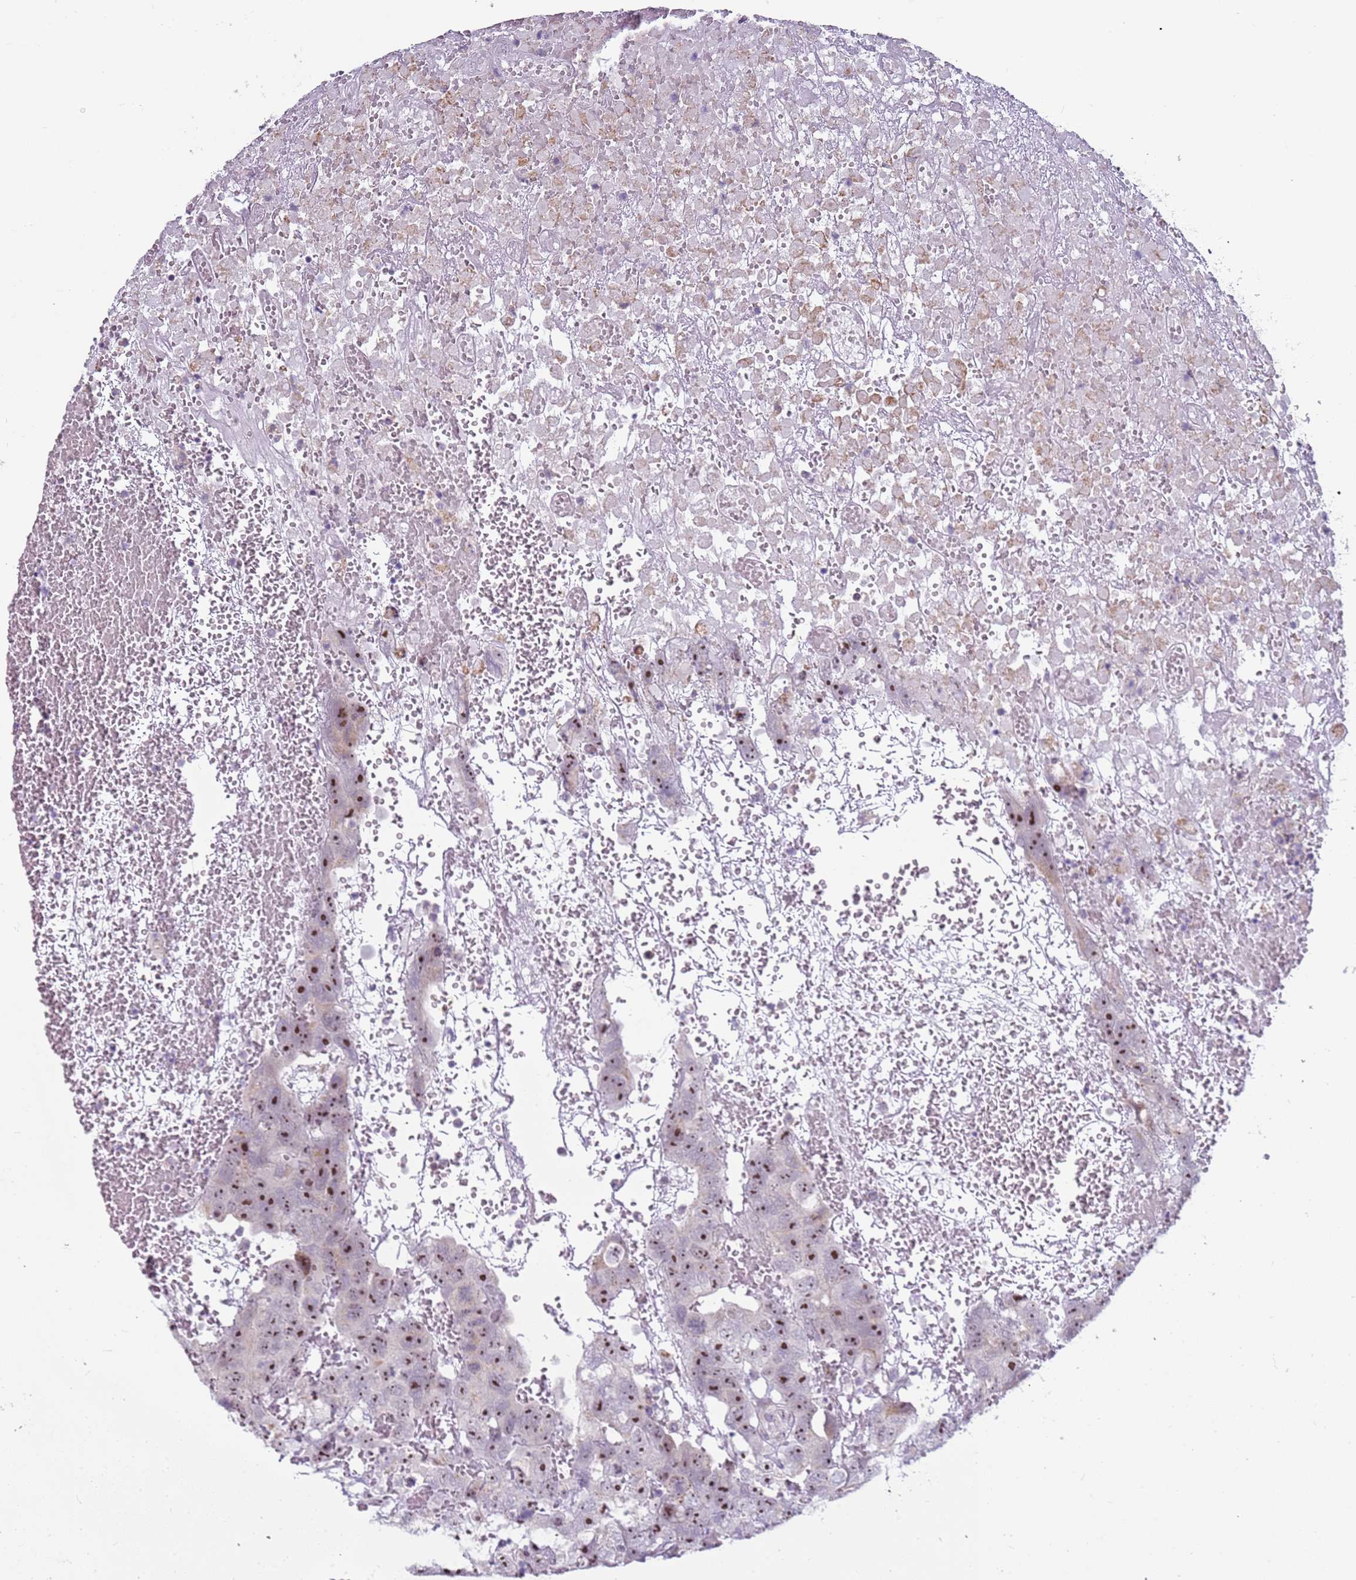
{"staining": {"intensity": "strong", "quantity": ">75%", "location": "nuclear"}, "tissue": "testis cancer", "cell_type": "Tumor cells", "image_type": "cancer", "snomed": [{"axis": "morphology", "description": "Carcinoma, Embryonal, NOS"}, {"axis": "topography", "description": "Testis"}], "caption": "A high-resolution histopathology image shows IHC staining of testis embryonal carcinoma, which displays strong nuclear positivity in approximately >75% of tumor cells. (DAB (3,3'-diaminobenzidine) = brown stain, brightfield microscopy at high magnification).", "gene": "UCMA", "patient": {"sex": "male", "age": 45}}